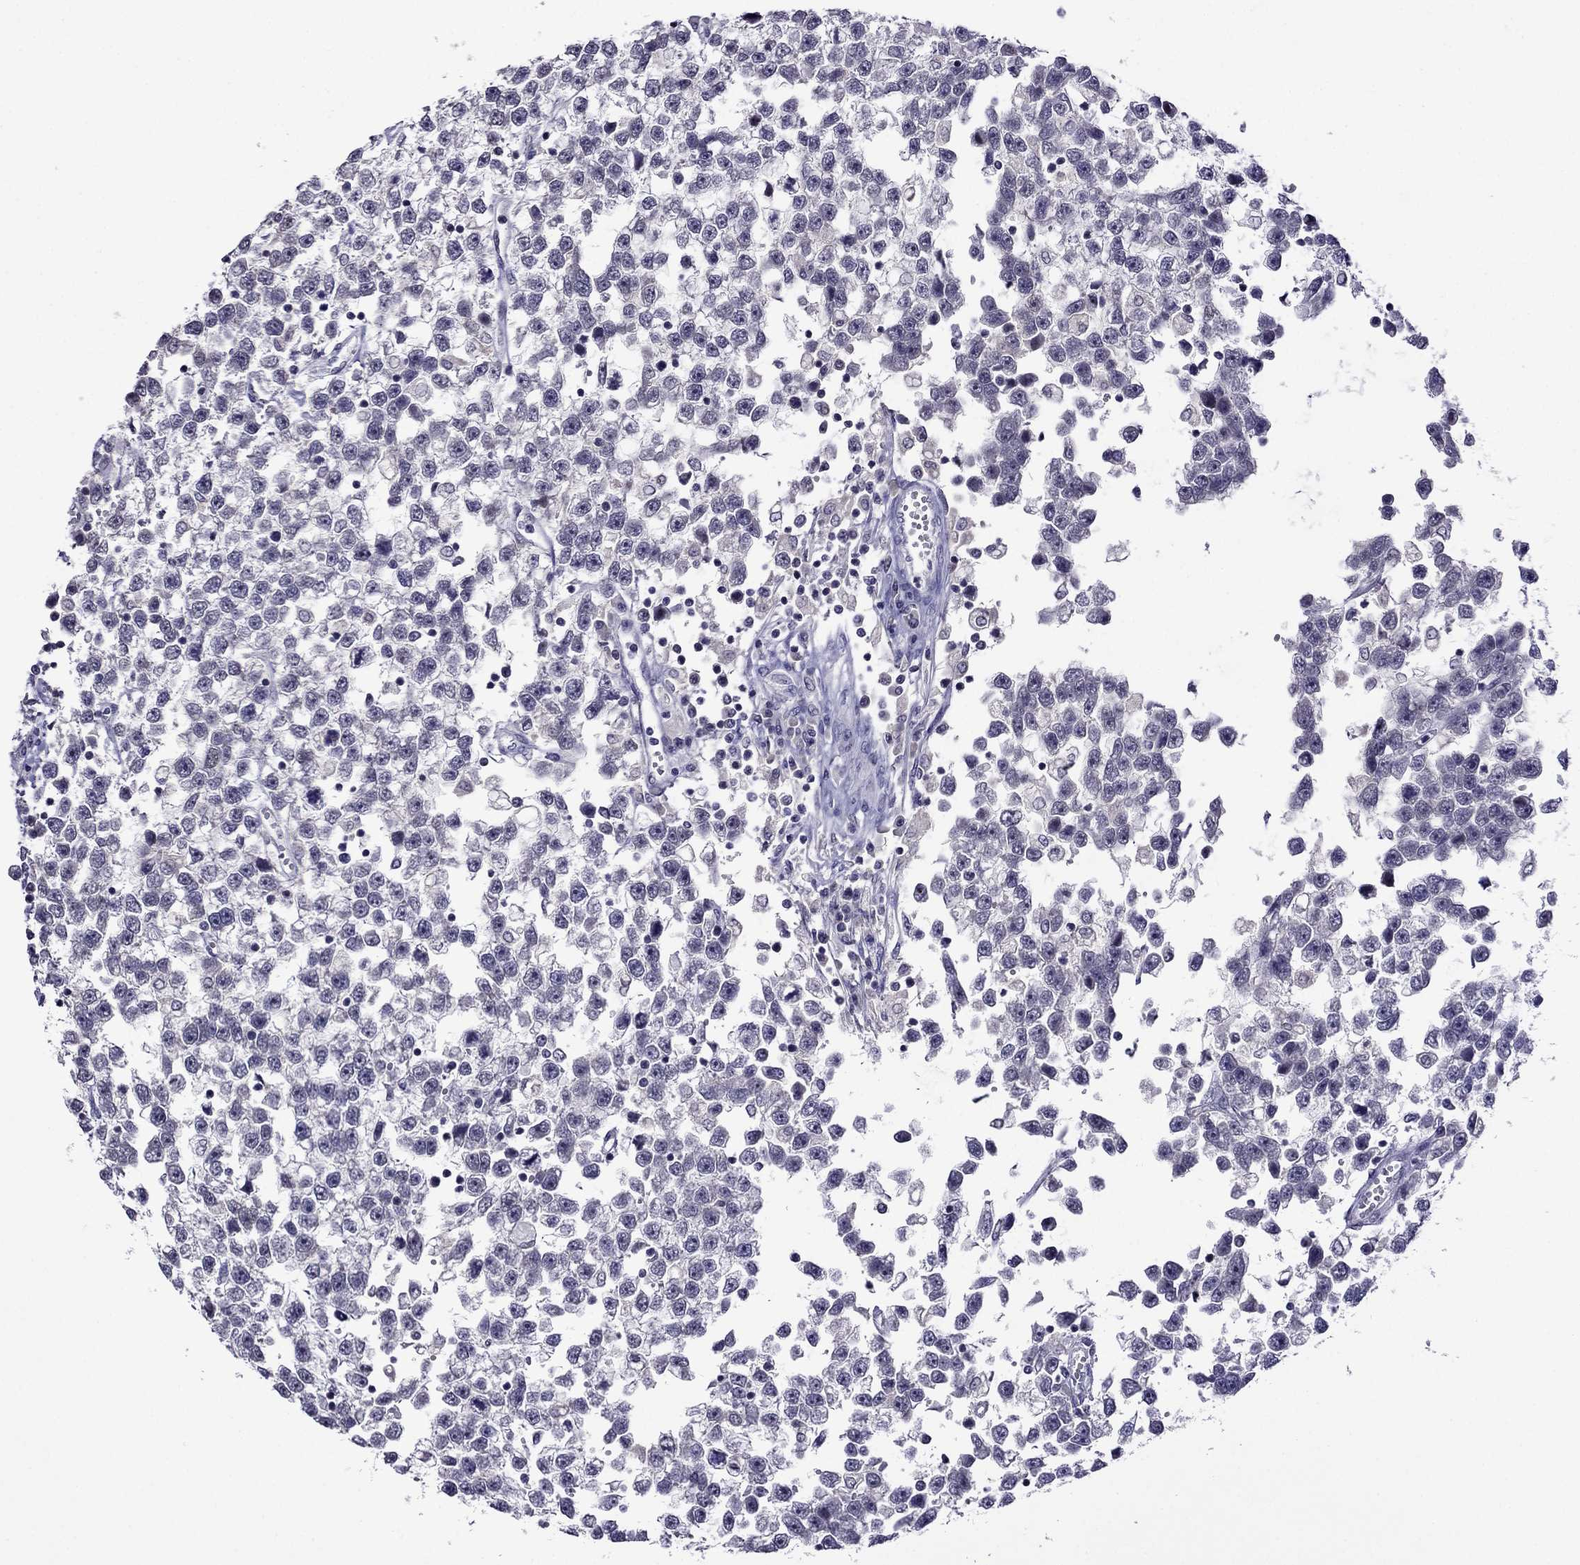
{"staining": {"intensity": "negative", "quantity": "none", "location": "none"}, "tissue": "testis cancer", "cell_type": "Tumor cells", "image_type": "cancer", "snomed": [{"axis": "morphology", "description": "Seminoma, NOS"}, {"axis": "topography", "description": "Testis"}], "caption": "An immunohistochemistry (IHC) micrograph of seminoma (testis) is shown. There is no staining in tumor cells of seminoma (testis). (DAB (3,3'-diaminobenzidine) immunohistochemistry visualized using brightfield microscopy, high magnification).", "gene": "SPTBN4", "patient": {"sex": "male", "age": 34}}